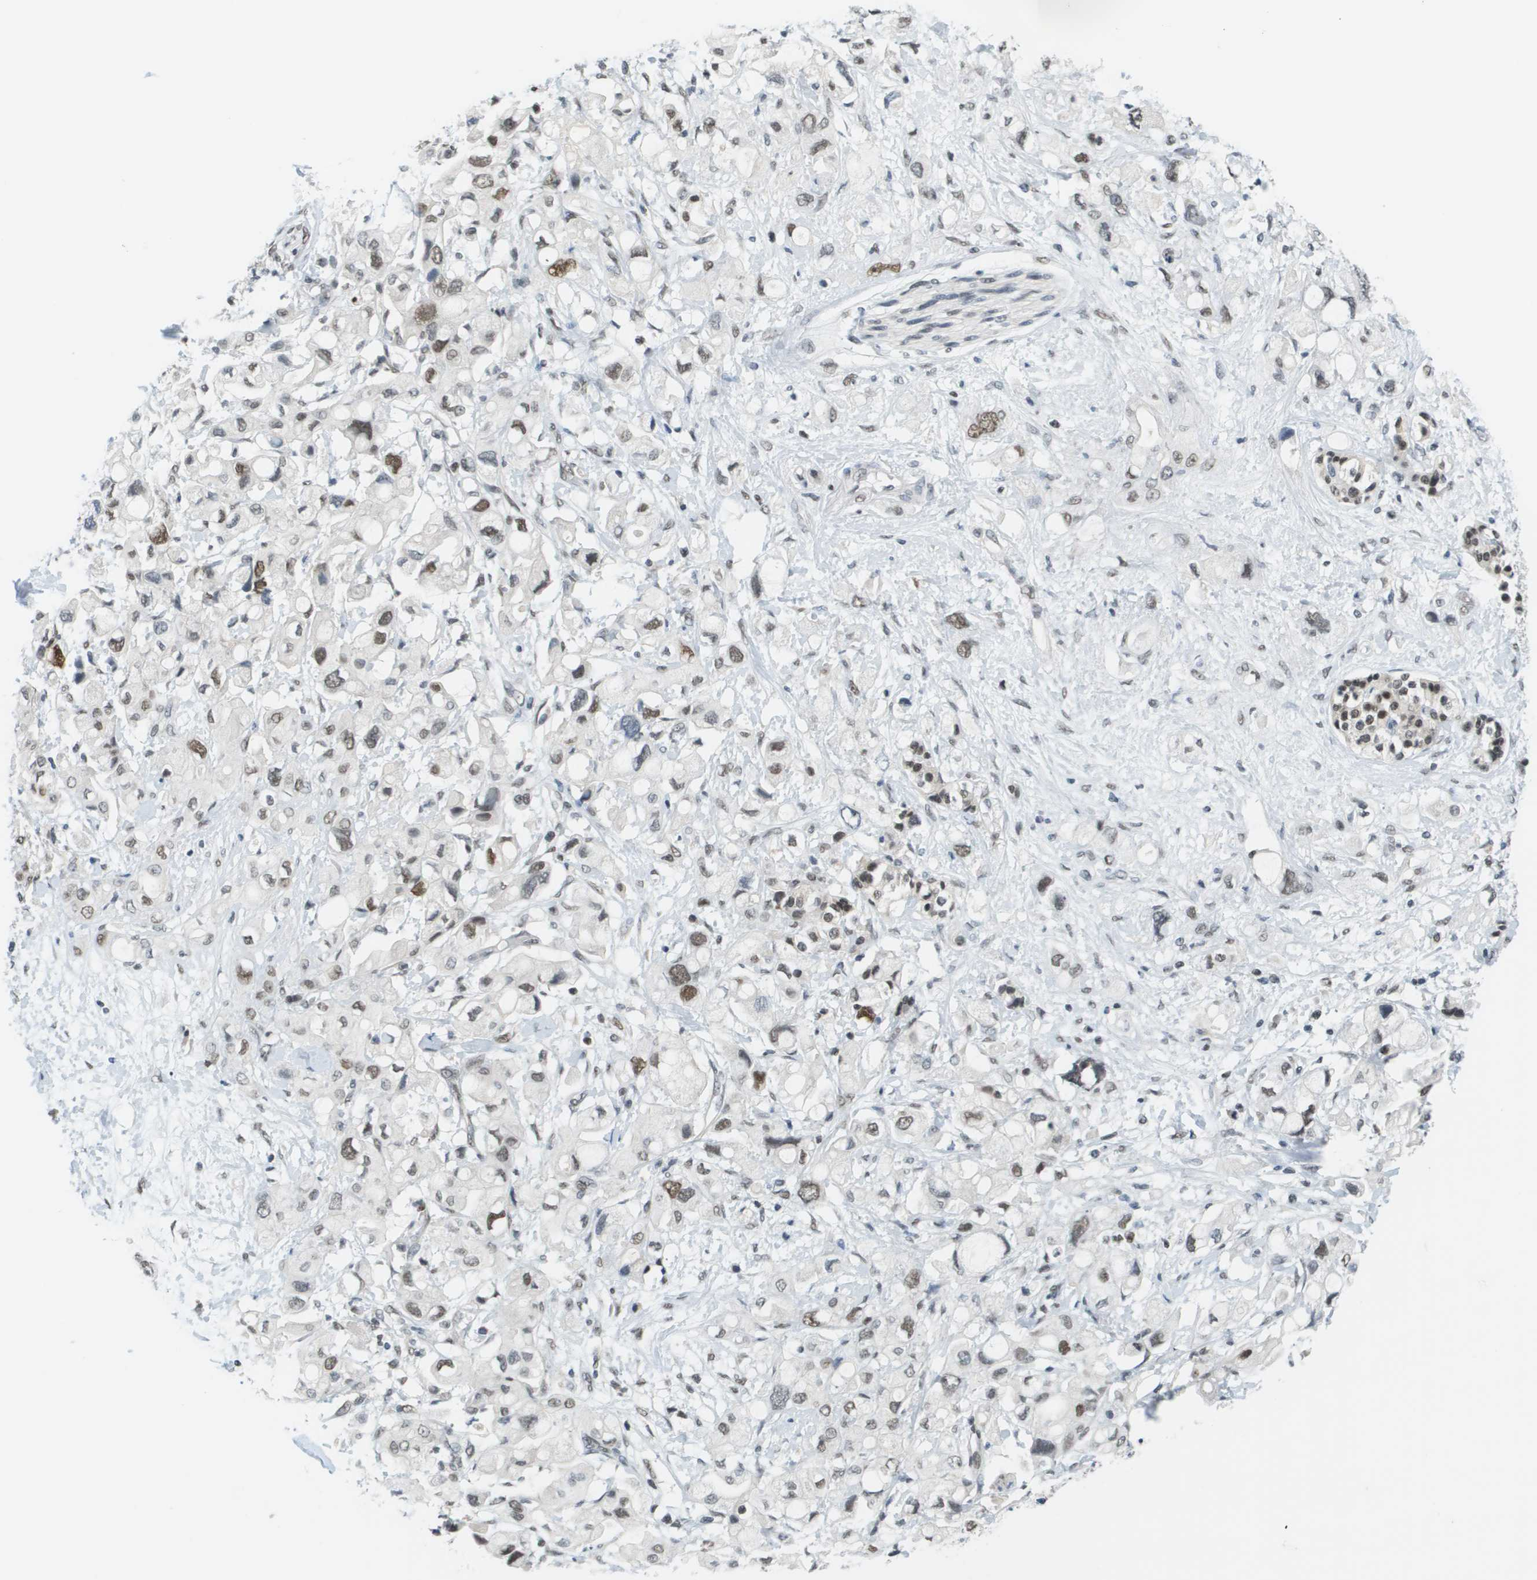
{"staining": {"intensity": "moderate", "quantity": "25%-75%", "location": "nuclear"}, "tissue": "pancreatic cancer", "cell_type": "Tumor cells", "image_type": "cancer", "snomed": [{"axis": "morphology", "description": "Adenocarcinoma, NOS"}, {"axis": "topography", "description": "Pancreas"}], "caption": "Brown immunohistochemical staining in human pancreatic adenocarcinoma demonstrates moderate nuclear positivity in approximately 25%-75% of tumor cells. Immunohistochemistry (ihc) stains the protein in brown and the nuclei are stained blue.", "gene": "CBX5", "patient": {"sex": "female", "age": 56}}